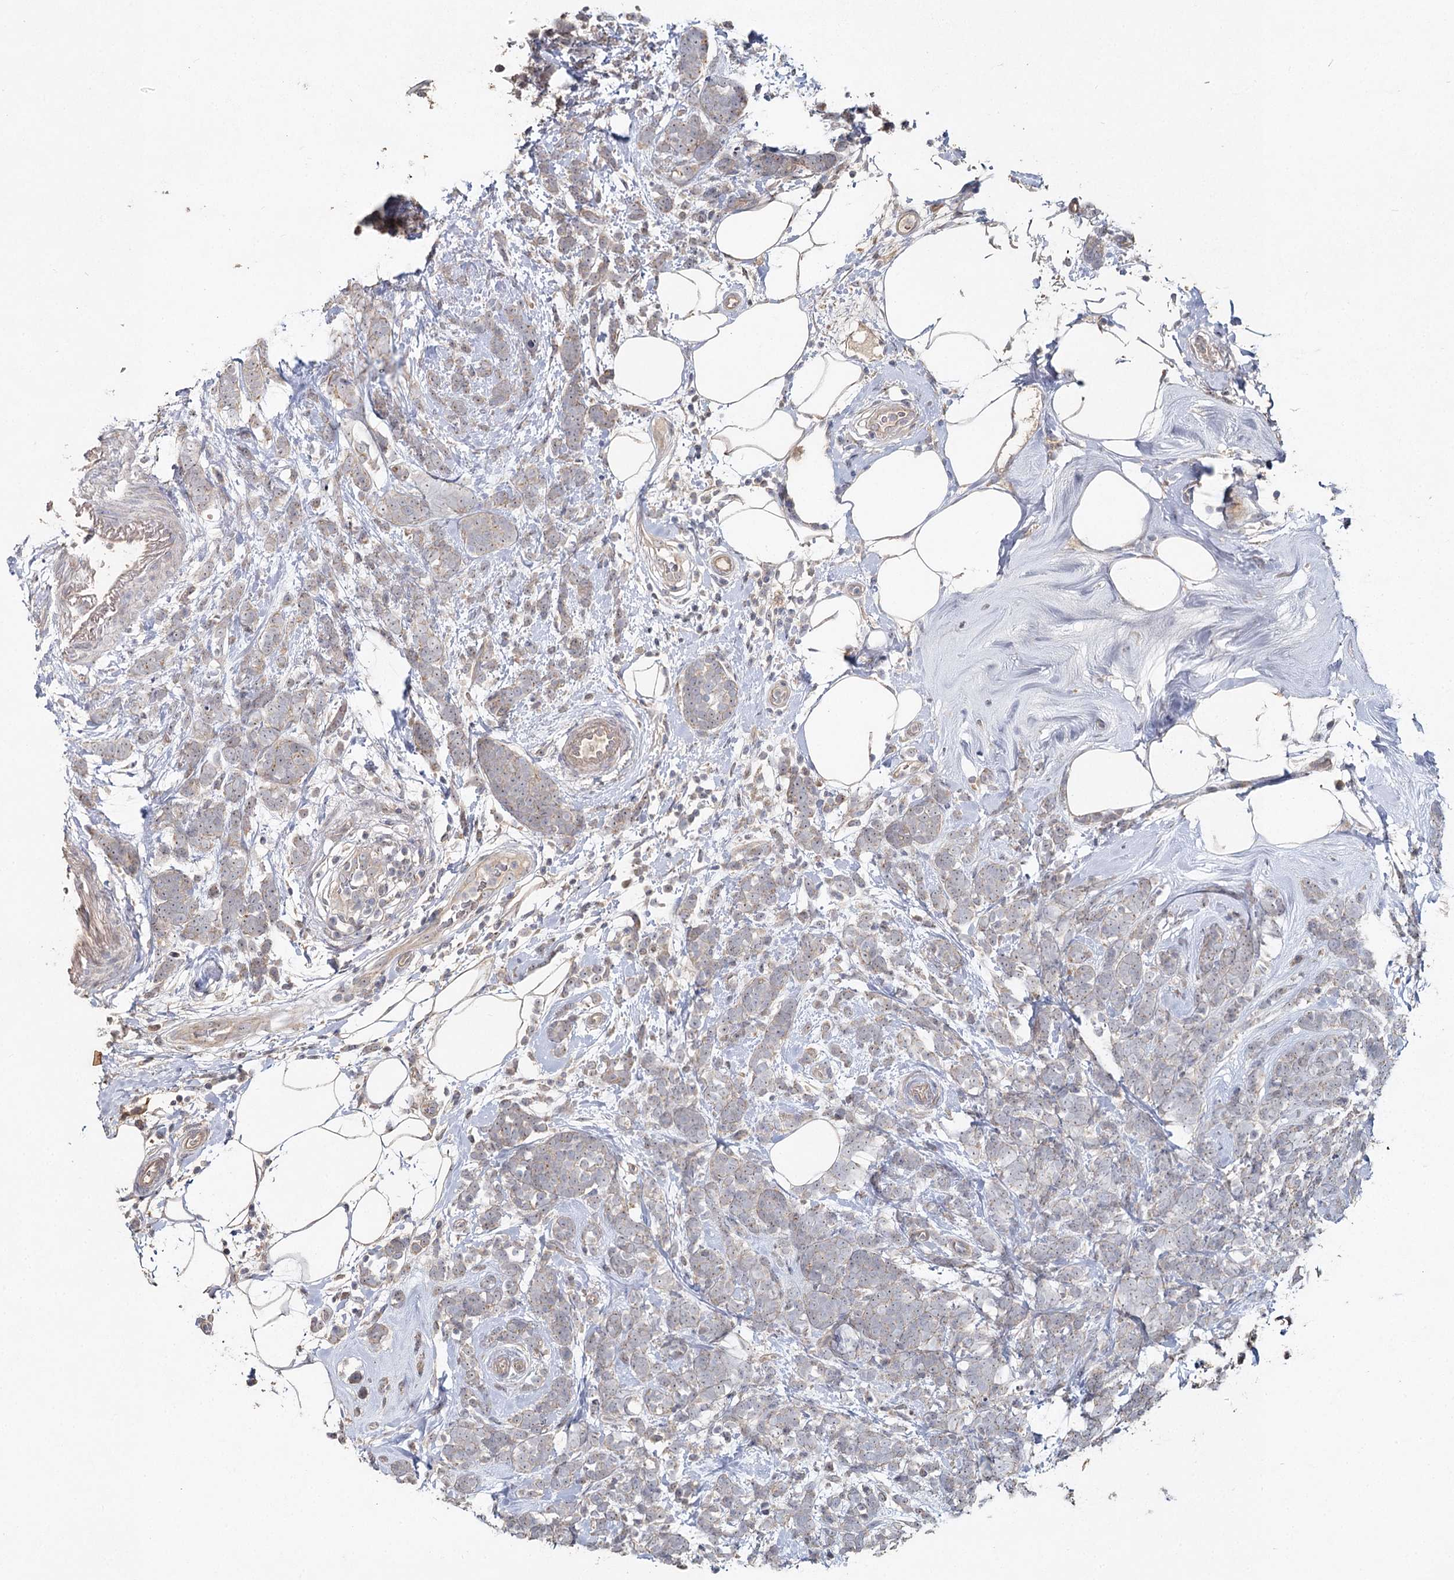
{"staining": {"intensity": "weak", "quantity": "25%-75%", "location": "cytoplasmic/membranous"}, "tissue": "breast cancer", "cell_type": "Tumor cells", "image_type": "cancer", "snomed": [{"axis": "morphology", "description": "Lobular carcinoma"}, {"axis": "topography", "description": "Breast"}], "caption": "High-power microscopy captured an immunohistochemistry image of lobular carcinoma (breast), revealing weak cytoplasmic/membranous expression in about 25%-75% of tumor cells. The staining is performed using DAB (3,3'-diaminobenzidine) brown chromogen to label protein expression. The nuclei are counter-stained blue using hematoxylin.", "gene": "ANGPTL5", "patient": {"sex": "female", "age": 58}}